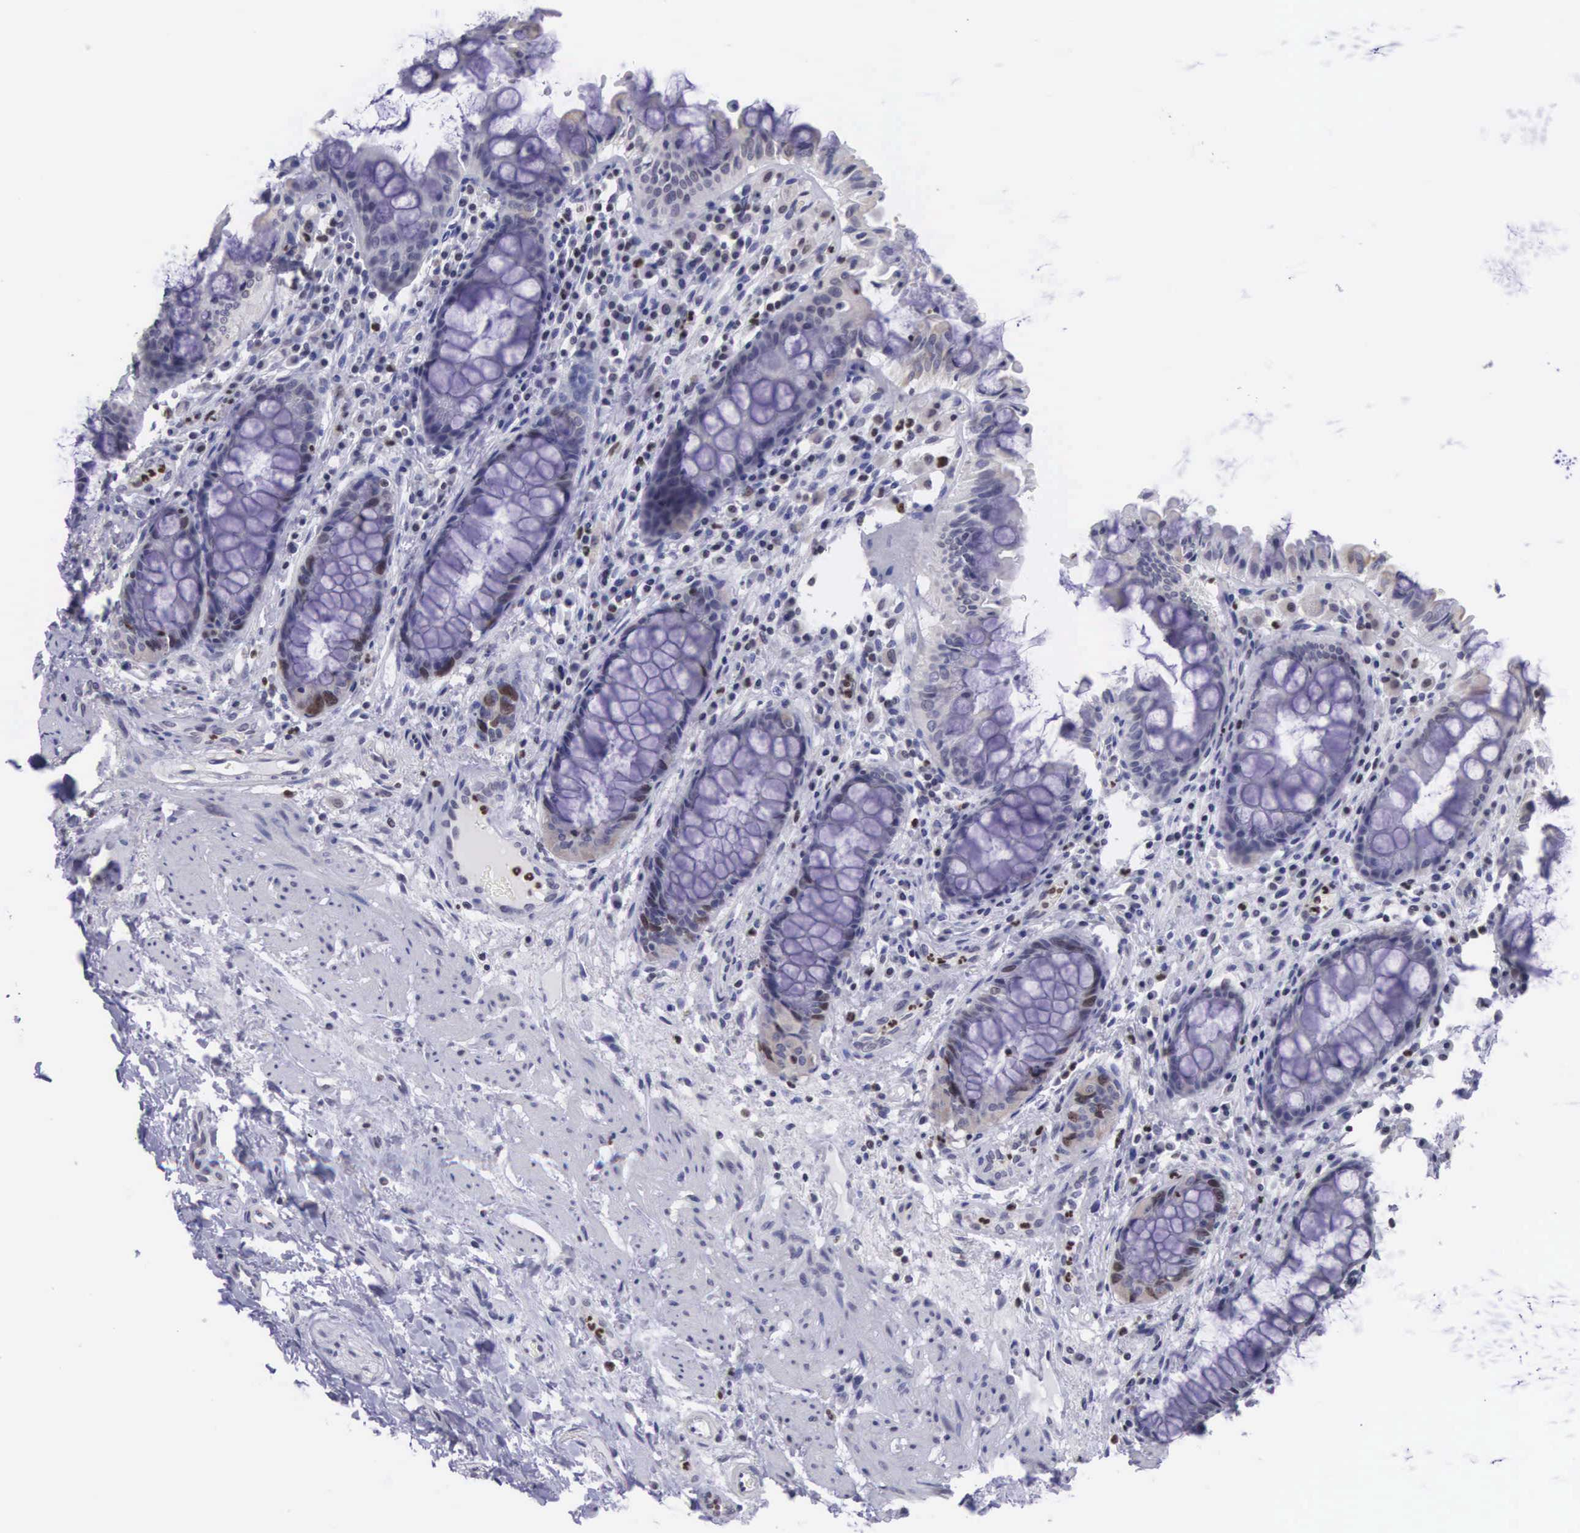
{"staining": {"intensity": "weak", "quantity": "<25%", "location": "nuclear"}, "tissue": "rectum", "cell_type": "Glandular cells", "image_type": "normal", "snomed": [{"axis": "morphology", "description": "Normal tissue, NOS"}, {"axis": "topography", "description": "Rectum"}], "caption": "The micrograph demonstrates no staining of glandular cells in benign rectum. (DAB IHC, high magnification).", "gene": "VRK1", "patient": {"sex": "female", "age": 75}}